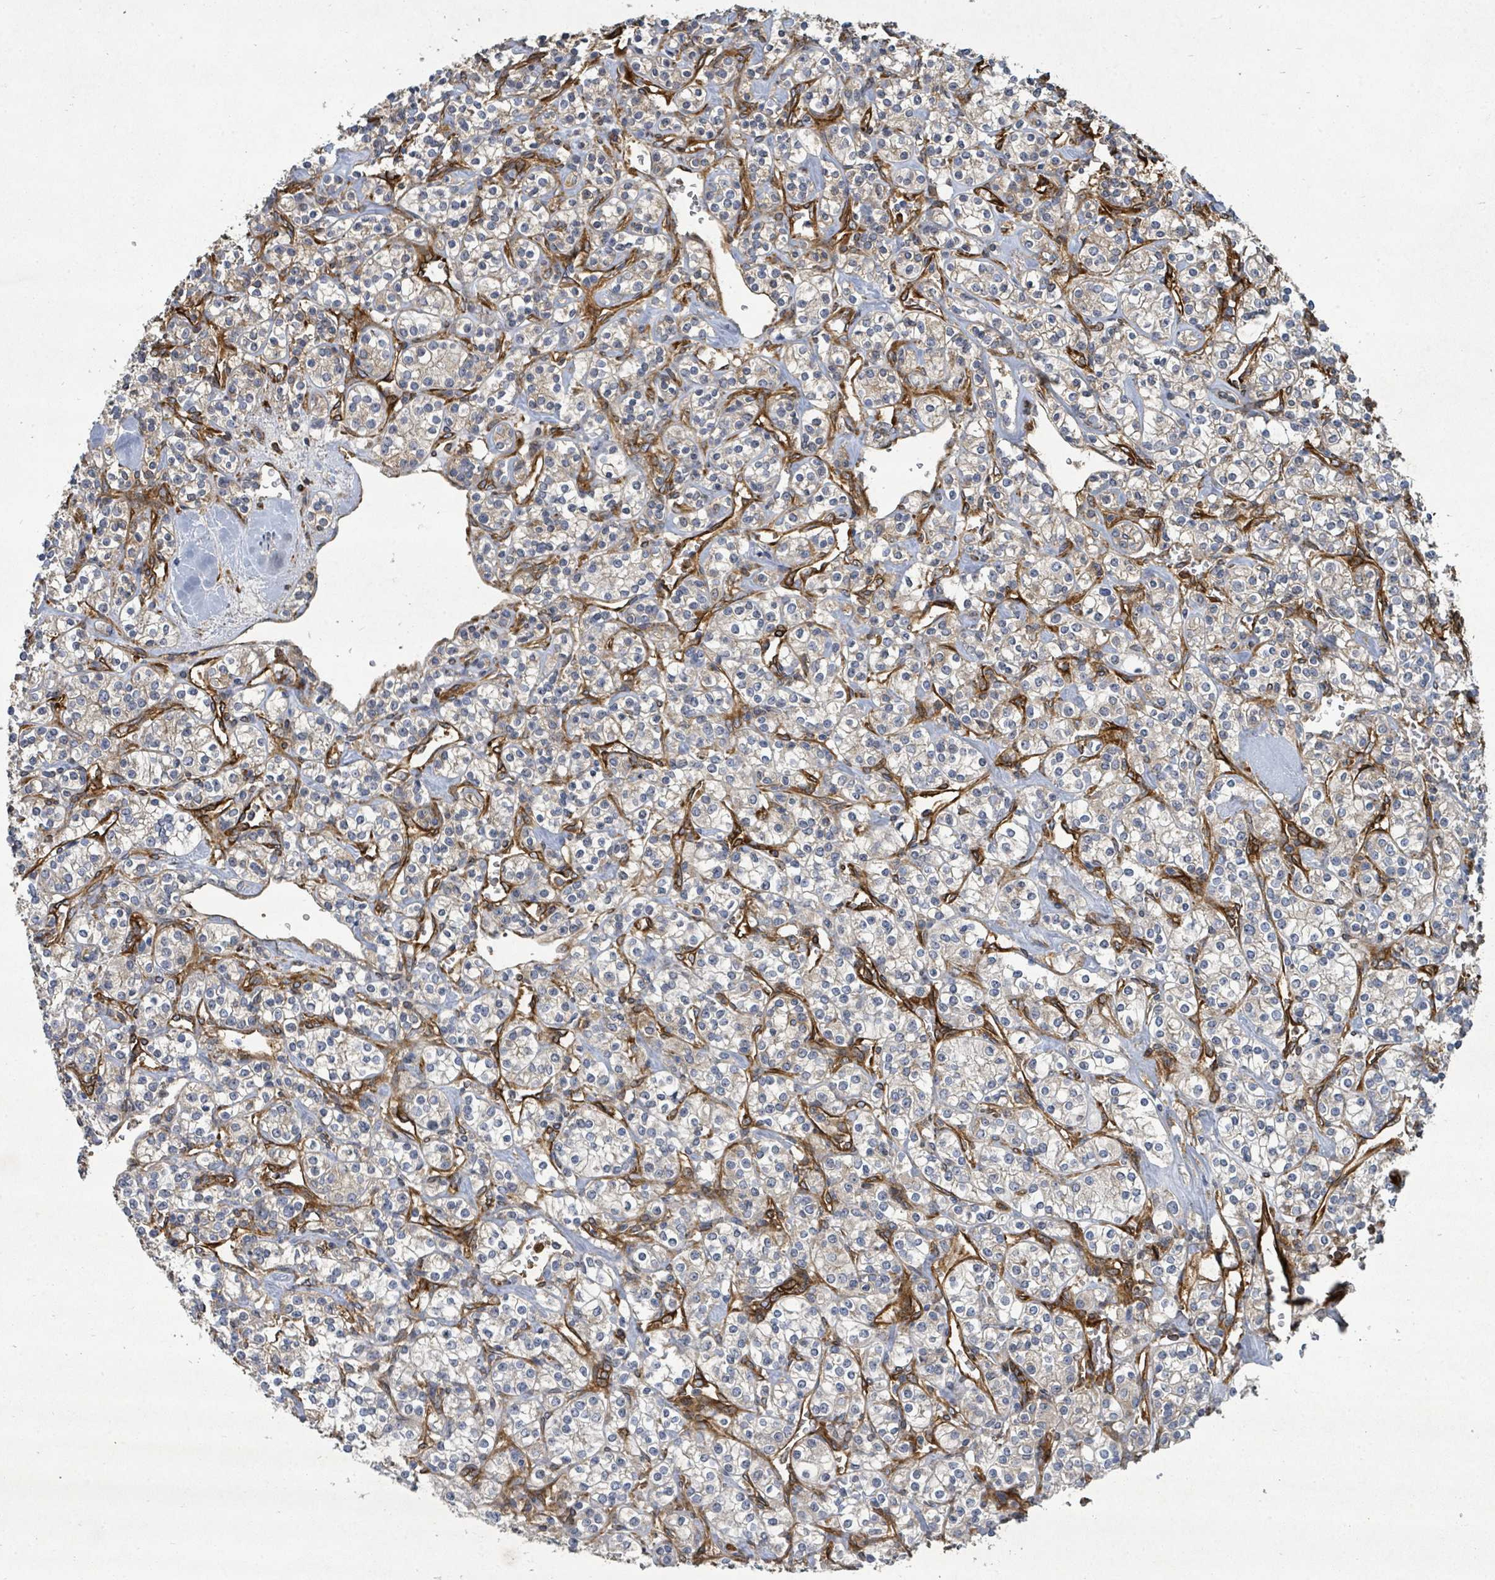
{"staining": {"intensity": "negative", "quantity": "none", "location": "none"}, "tissue": "renal cancer", "cell_type": "Tumor cells", "image_type": "cancer", "snomed": [{"axis": "morphology", "description": "Adenocarcinoma, NOS"}, {"axis": "topography", "description": "Kidney"}], "caption": "Tumor cells are negative for brown protein staining in renal cancer (adenocarcinoma).", "gene": "IFIT1", "patient": {"sex": "male", "age": 77}}